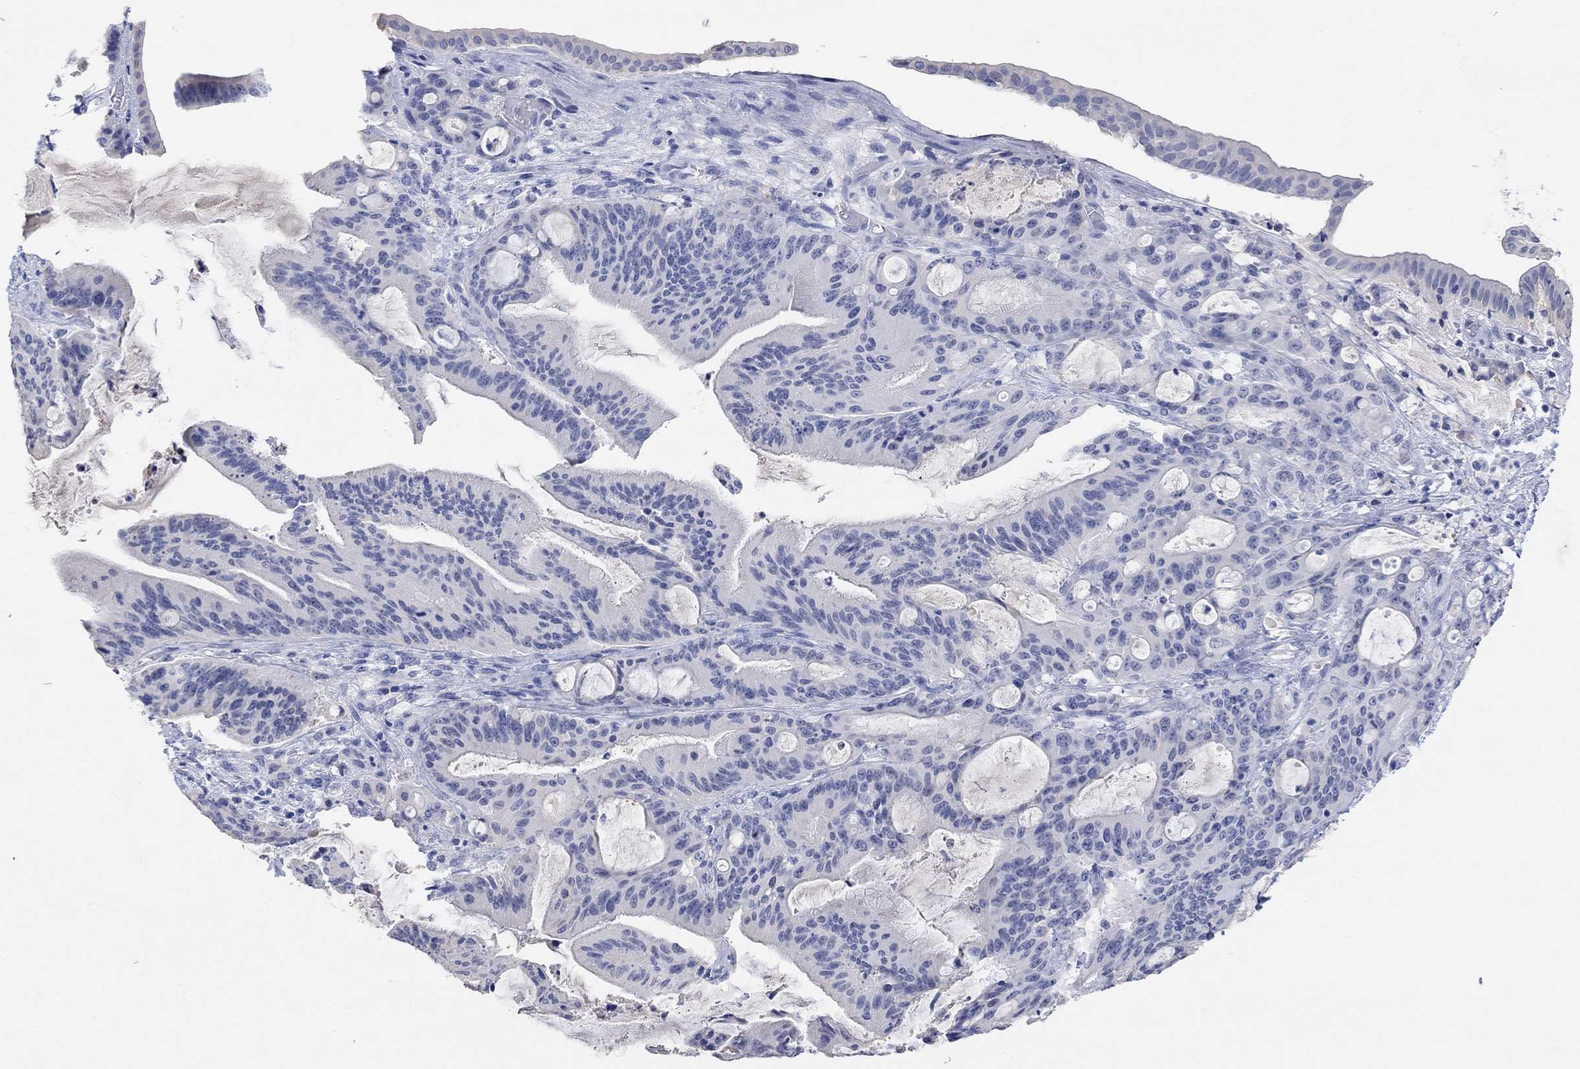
{"staining": {"intensity": "negative", "quantity": "none", "location": "none"}, "tissue": "liver cancer", "cell_type": "Tumor cells", "image_type": "cancer", "snomed": [{"axis": "morphology", "description": "Cholangiocarcinoma"}, {"axis": "topography", "description": "Liver"}], "caption": "Tumor cells are negative for brown protein staining in cholangiocarcinoma (liver).", "gene": "TYR", "patient": {"sex": "female", "age": 73}}